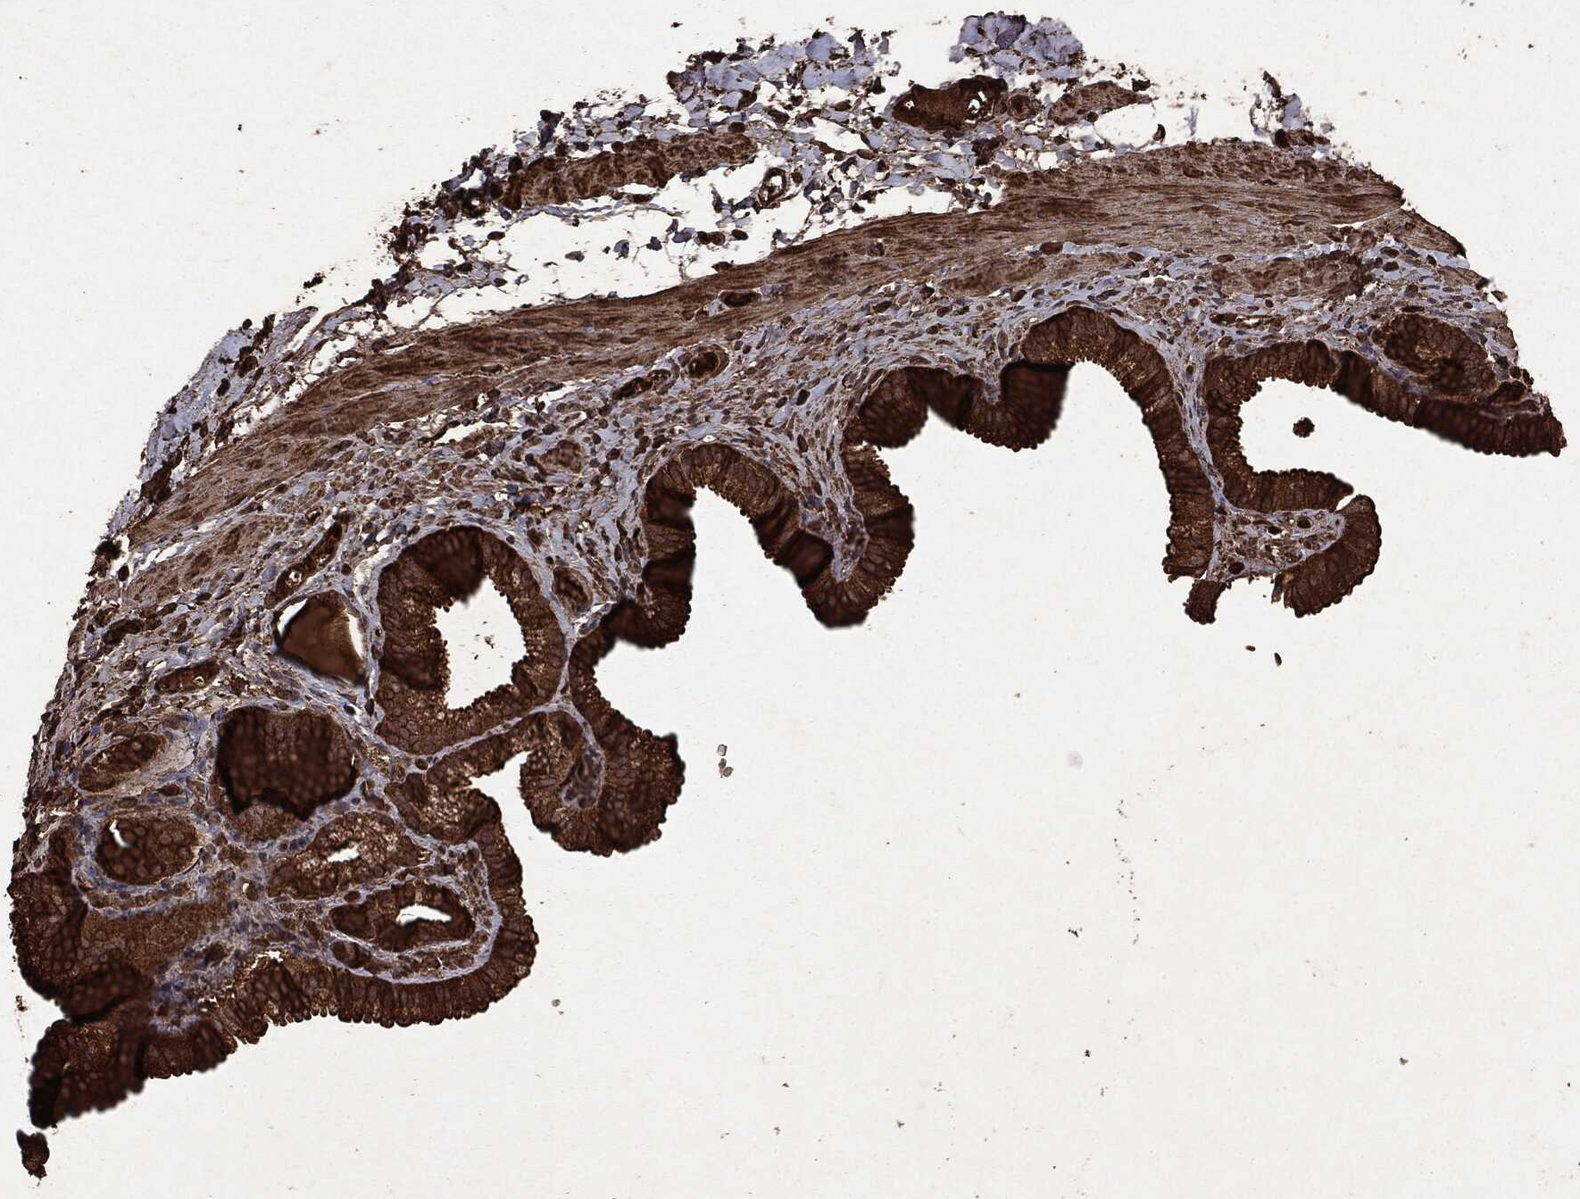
{"staining": {"intensity": "strong", "quantity": ">75%", "location": "cytoplasmic/membranous"}, "tissue": "gallbladder", "cell_type": "Glandular cells", "image_type": "normal", "snomed": [{"axis": "morphology", "description": "Normal tissue, NOS"}, {"axis": "topography", "description": "Gallbladder"}, {"axis": "topography", "description": "Peripheral nerve tissue"}], "caption": "Immunohistochemistry of unremarkable gallbladder exhibits high levels of strong cytoplasmic/membranous positivity in about >75% of glandular cells.", "gene": "ARAF", "patient": {"sex": "female", "age": 45}}